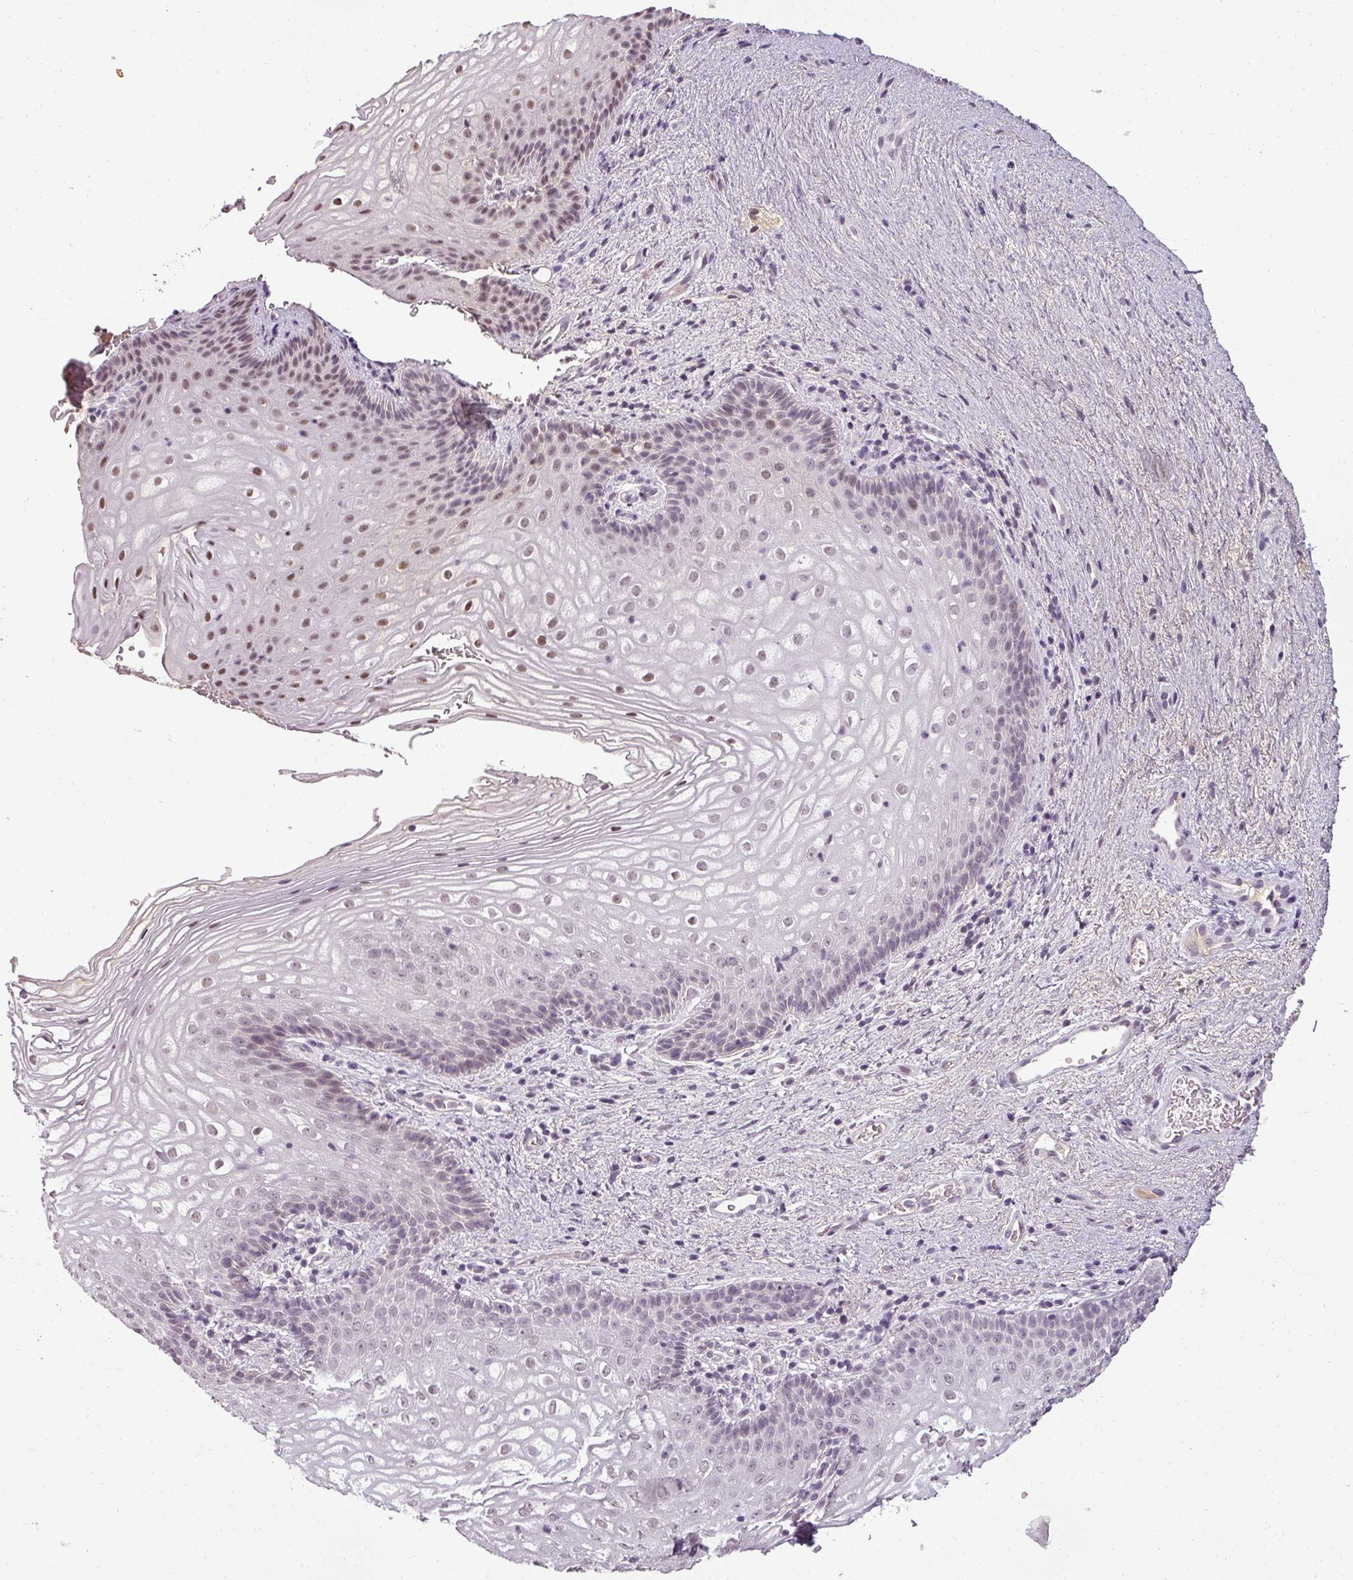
{"staining": {"intensity": "moderate", "quantity": "<25%", "location": "nuclear"}, "tissue": "vagina", "cell_type": "Squamous epithelial cells", "image_type": "normal", "snomed": [{"axis": "morphology", "description": "Normal tissue, NOS"}, {"axis": "topography", "description": "Vagina"}], "caption": "The immunohistochemical stain highlights moderate nuclear positivity in squamous epithelial cells of normal vagina.", "gene": "BCAS3", "patient": {"sex": "female", "age": 47}}